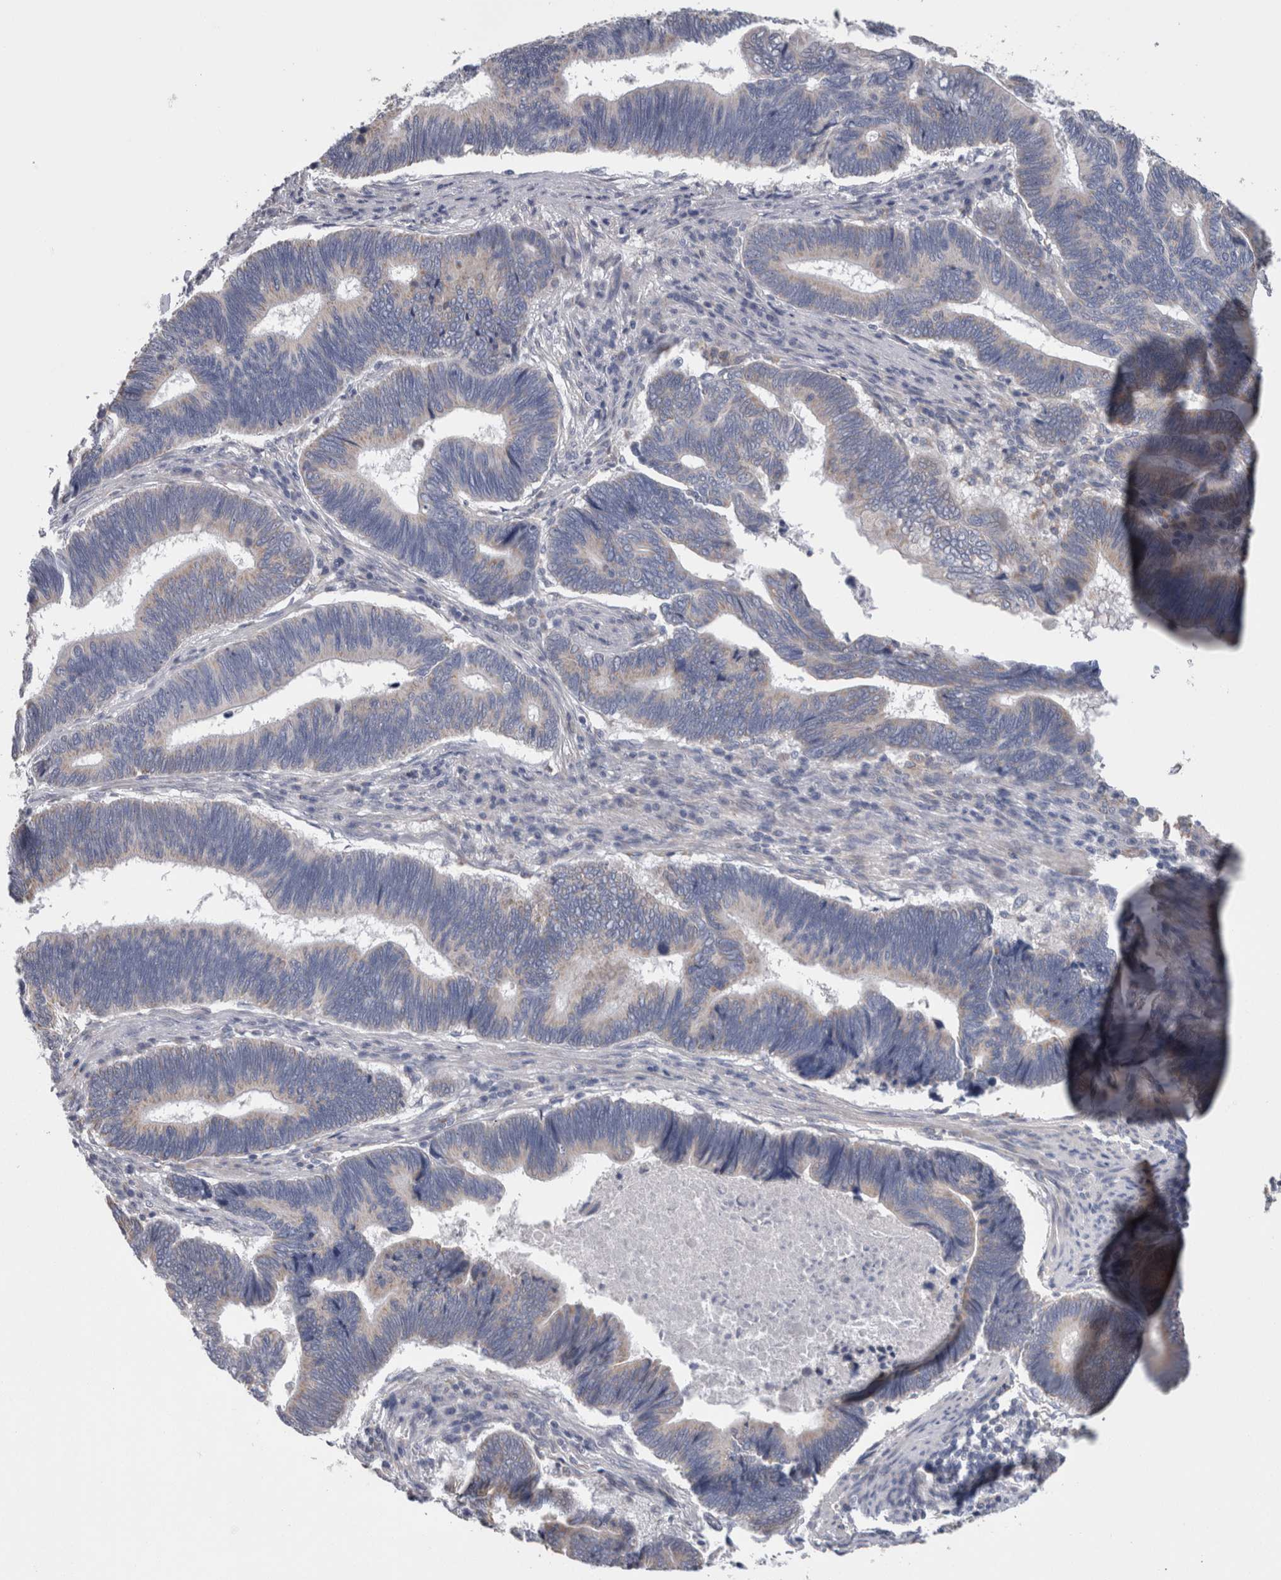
{"staining": {"intensity": "negative", "quantity": "none", "location": "none"}, "tissue": "pancreatic cancer", "cell_type": "Tumor cells", "image_type": "cancer", "snomed": [{"axis": "morphology", "description": "Adenocarcinoma, NOS"}, {"axis": "topography", "description": "Pancreas"}], "caption": "This photomicrograph is of pancreatic adenocarcinoma stained with immunohistochemistry to label a protein in brown with the nuclei are counter-stained blue. There is no expression in tumor cells. (DAB IHC visualized using brightfield microscopy, high magnification).", "gene": "GDAP1", "patient": {"sex": "female", "age": 70}}